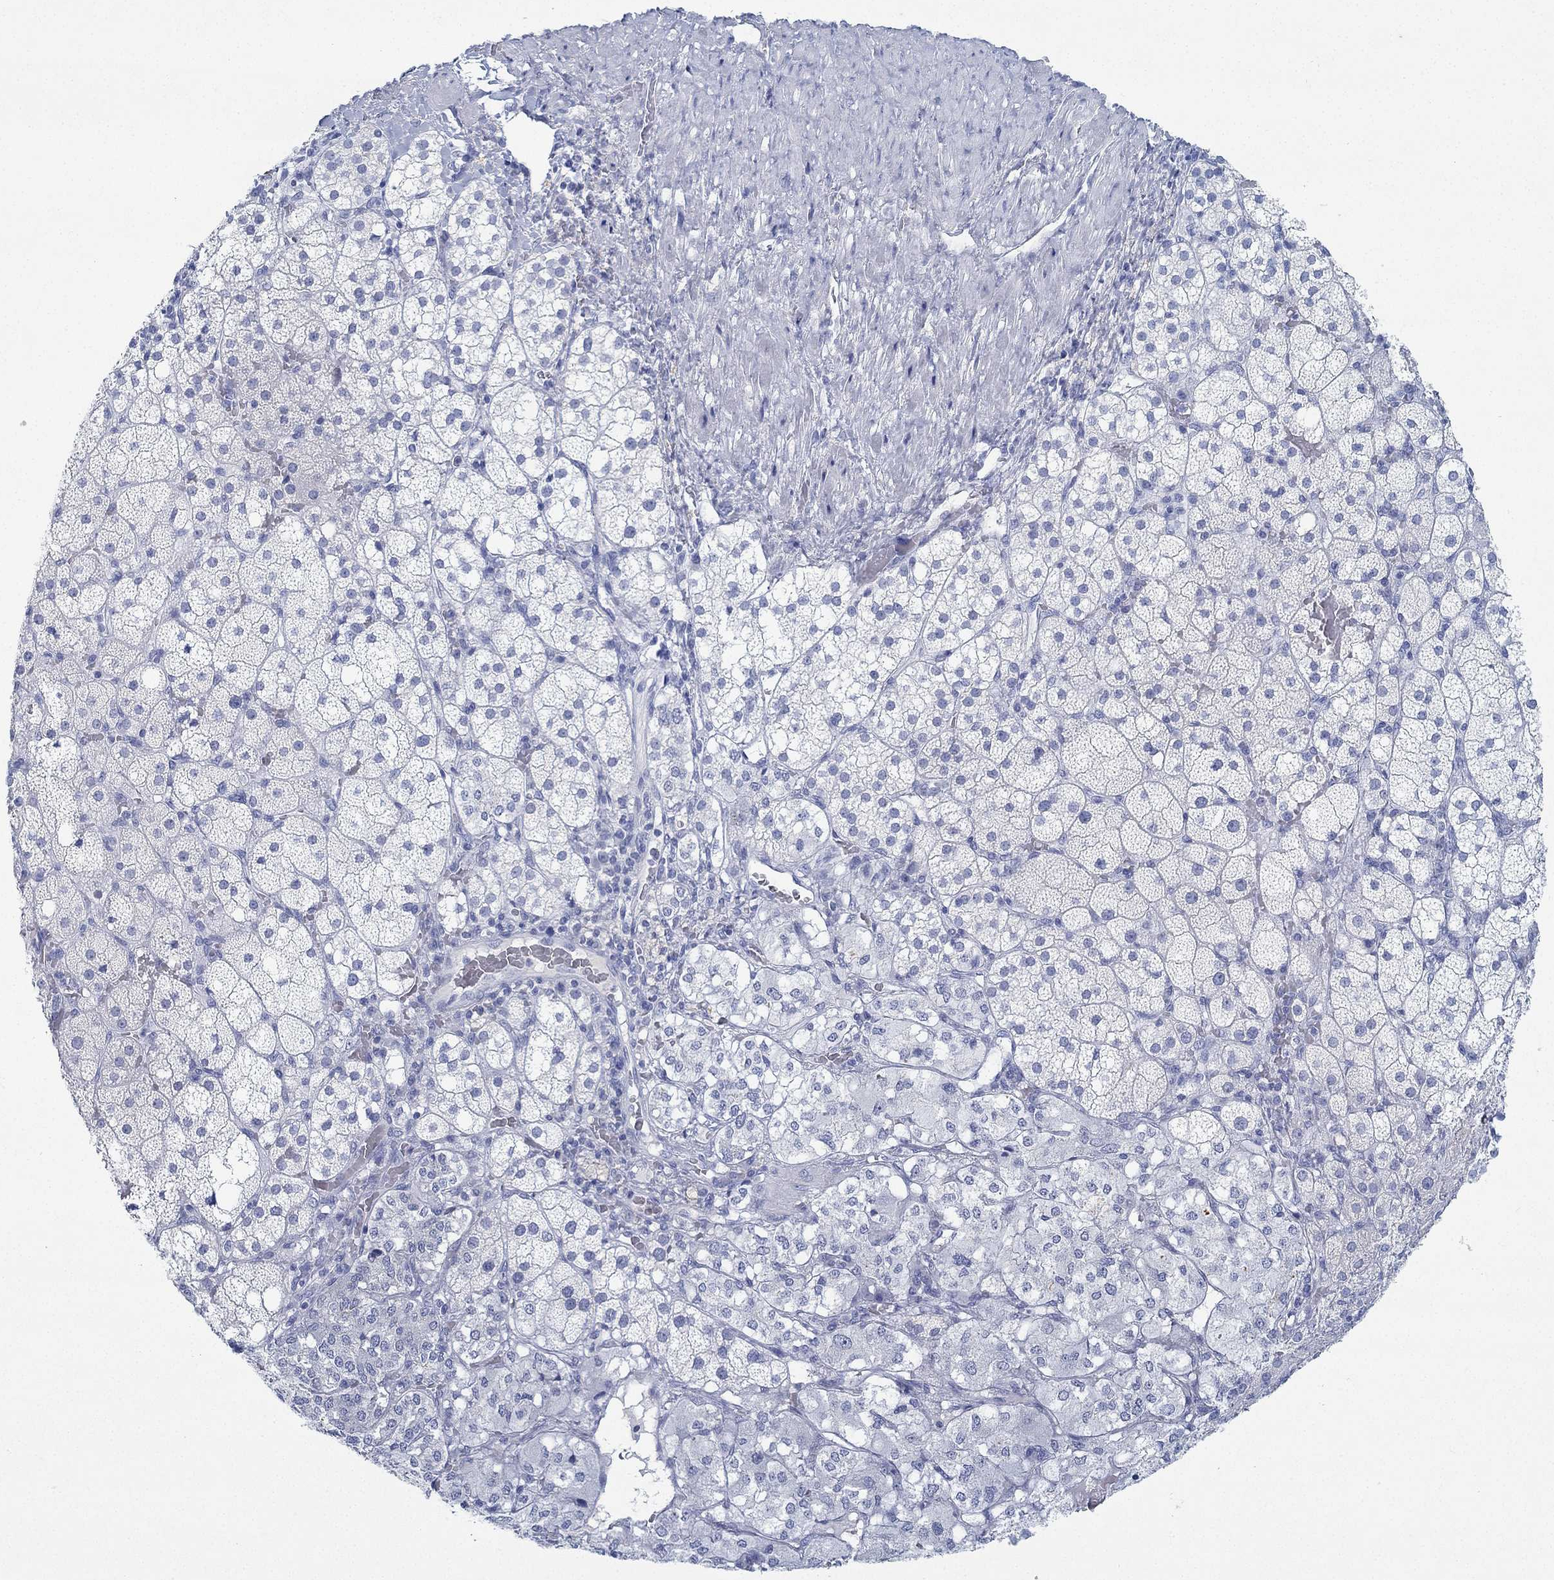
{"staining": {"intensity": "negative", "quantity": "none", "location": "none"}, "tissue": "adrenal gland", "cell_type": "Glandular cells", "image_type": "normal", "snomed": [{"axis": "morphology", "description": "Normal tissue, NOS"}, {"axis": "topography", "description": "Adrenal gland"}], "caption": "Immunohistochemistry (IHC) histopathology image of unremarkable adrenal gland stained for a protein (brown), which shows no positivity in glandular cells. (Brightfield microscopy of DAB immunohistochemistry at high magnification).", "gene": "PAX9", "patient": {"sex": "male", "age": 53}}